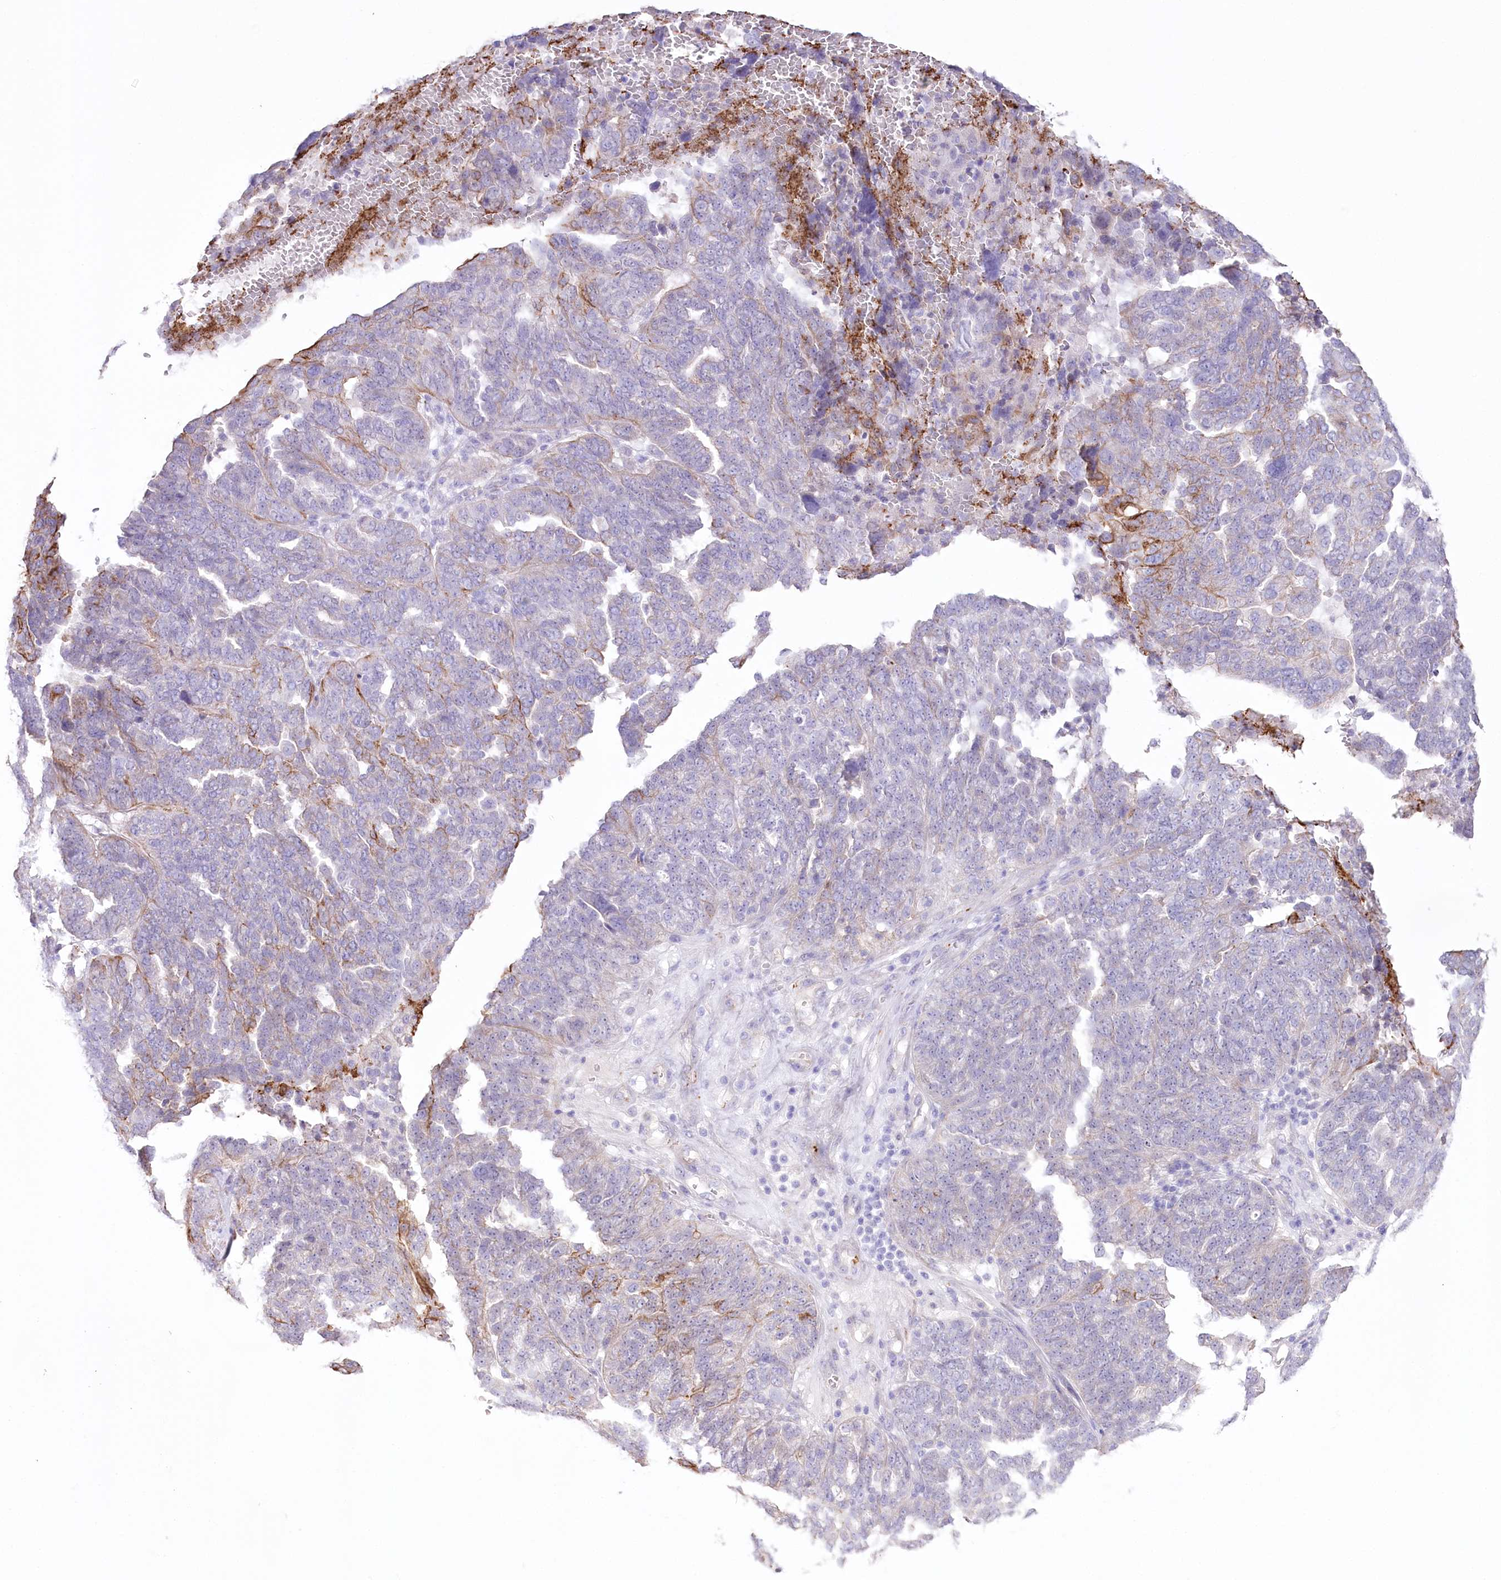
{"staining": {"intensity": "weak", "quantity": "<25%", "location": "cytoplasmic/membranous"}, "tissue": "ovarian cancer", "cell_type": "Tumor cells", "image_type": "cancer", "snomed": [{"axis": "morphology", "description": "Cystadenocarcinoma, serous, NOS"}, {"axis": "topography", "description": "Ovary"}], "caption": "This micrograph is of ovarian cancer (serous cystadenocarcinoma) stained with immunohistochemistry (IHC) to label a protein in brown with the nuclei are counter-stained blue. There is no expression in tumor cells. The staining is performed using DAB (3,3'-diaminobenzidine) brown chromogen with nuclei counter-stained in using hematoxylin.", "gene": "SLC39A10", "patient": {"sex": "female", "age": 59}}